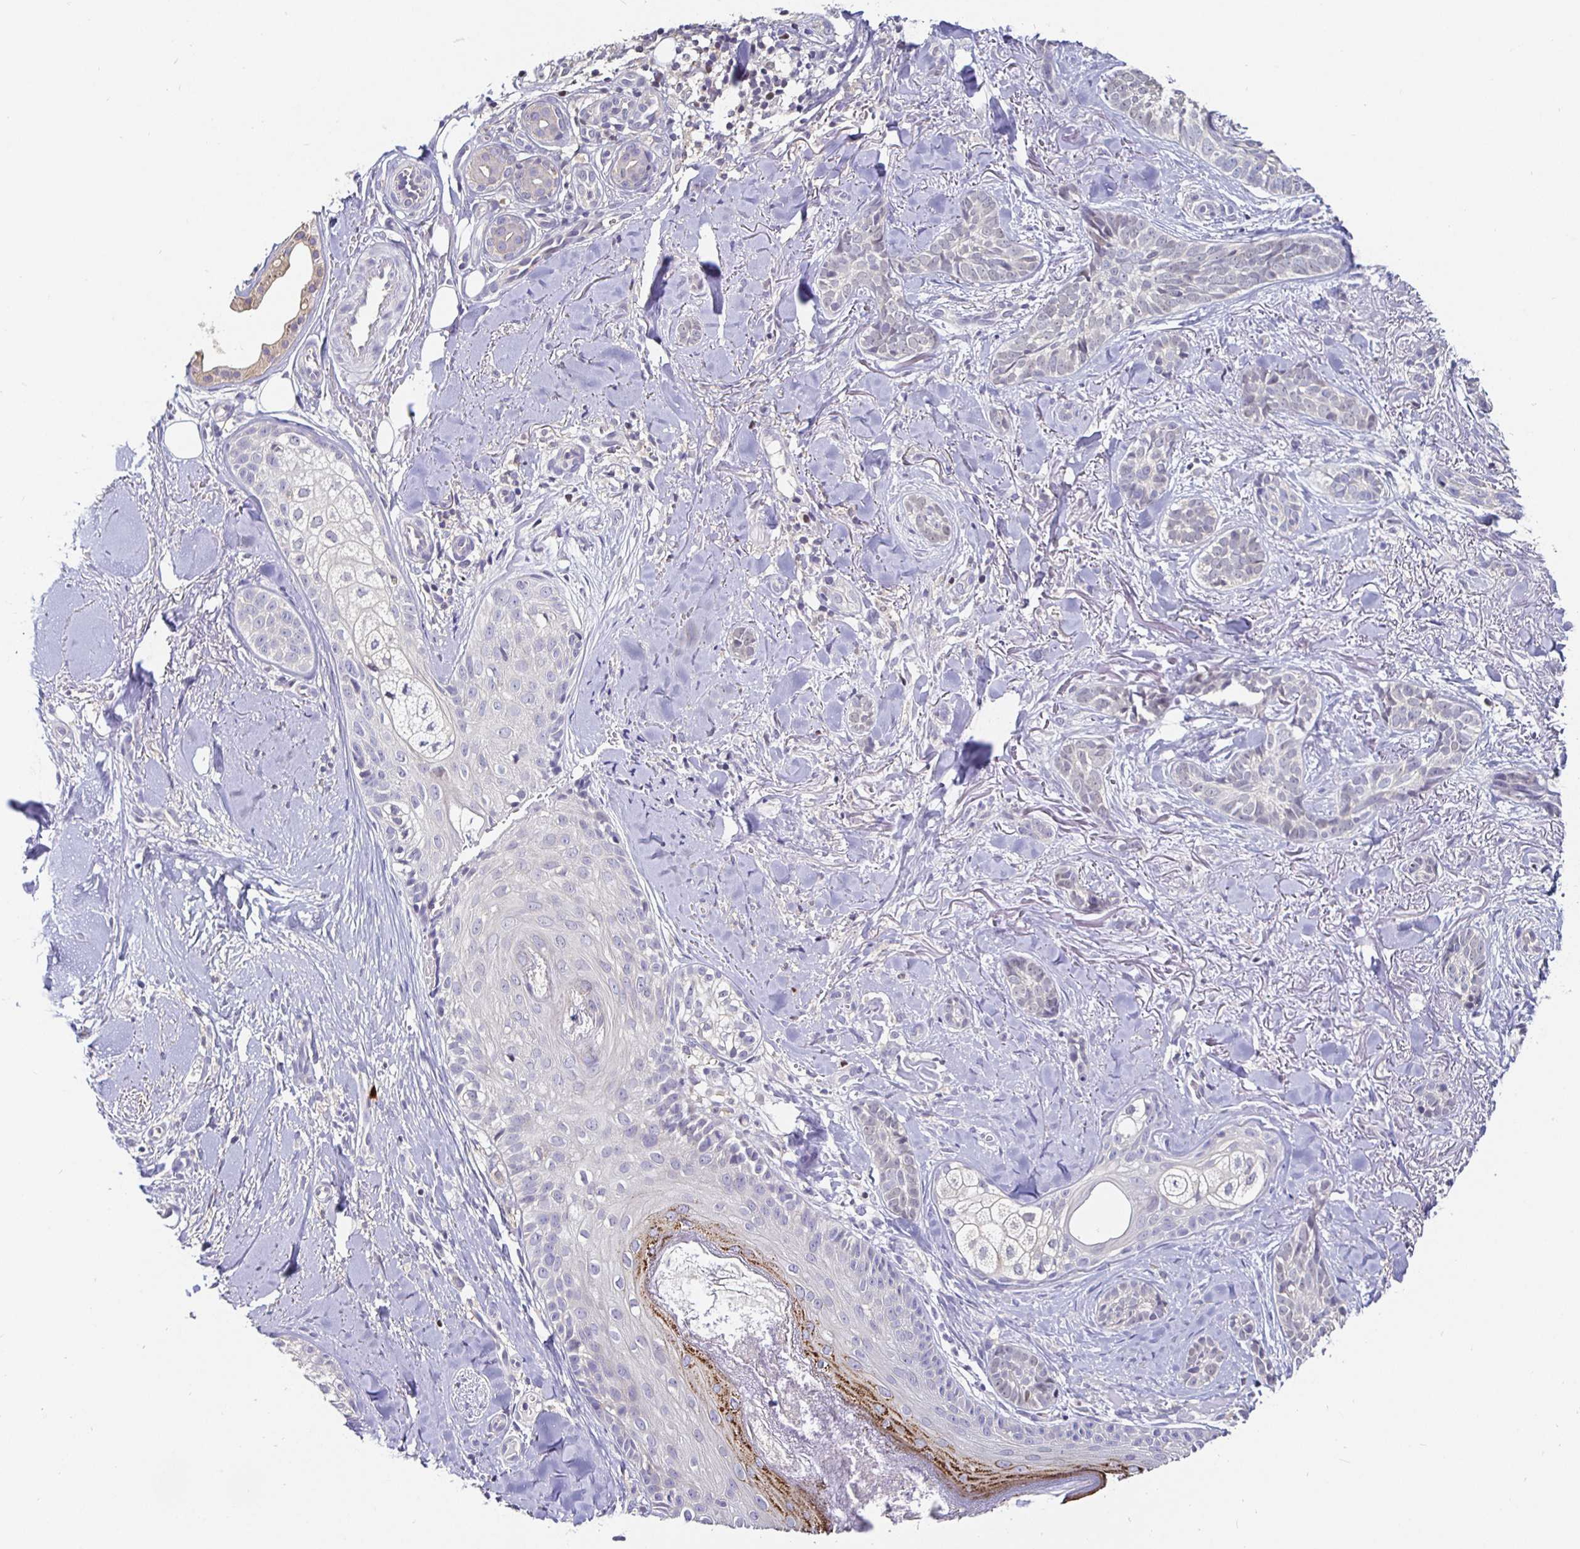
{"staining": {"intensity": "negative", "quantity": "none", "location": "none"}, "tissue": "skin cancer", "cell_type": "Tumor cells", "image_type": "cancer", "snomed": [{"axis": "morphology", "description": "Basal cell carcinoma"}, {"axis": "morphology", "description": "BCC, high aggressive"}, {"axis": "topography", "description": "Skin"}], "caption": "An image of human skin cancer (basal cell carcinoma) is negative for staining in tumor cells.", "gene": "SATB1", "patient": {"sex": "female", "age": 79}}